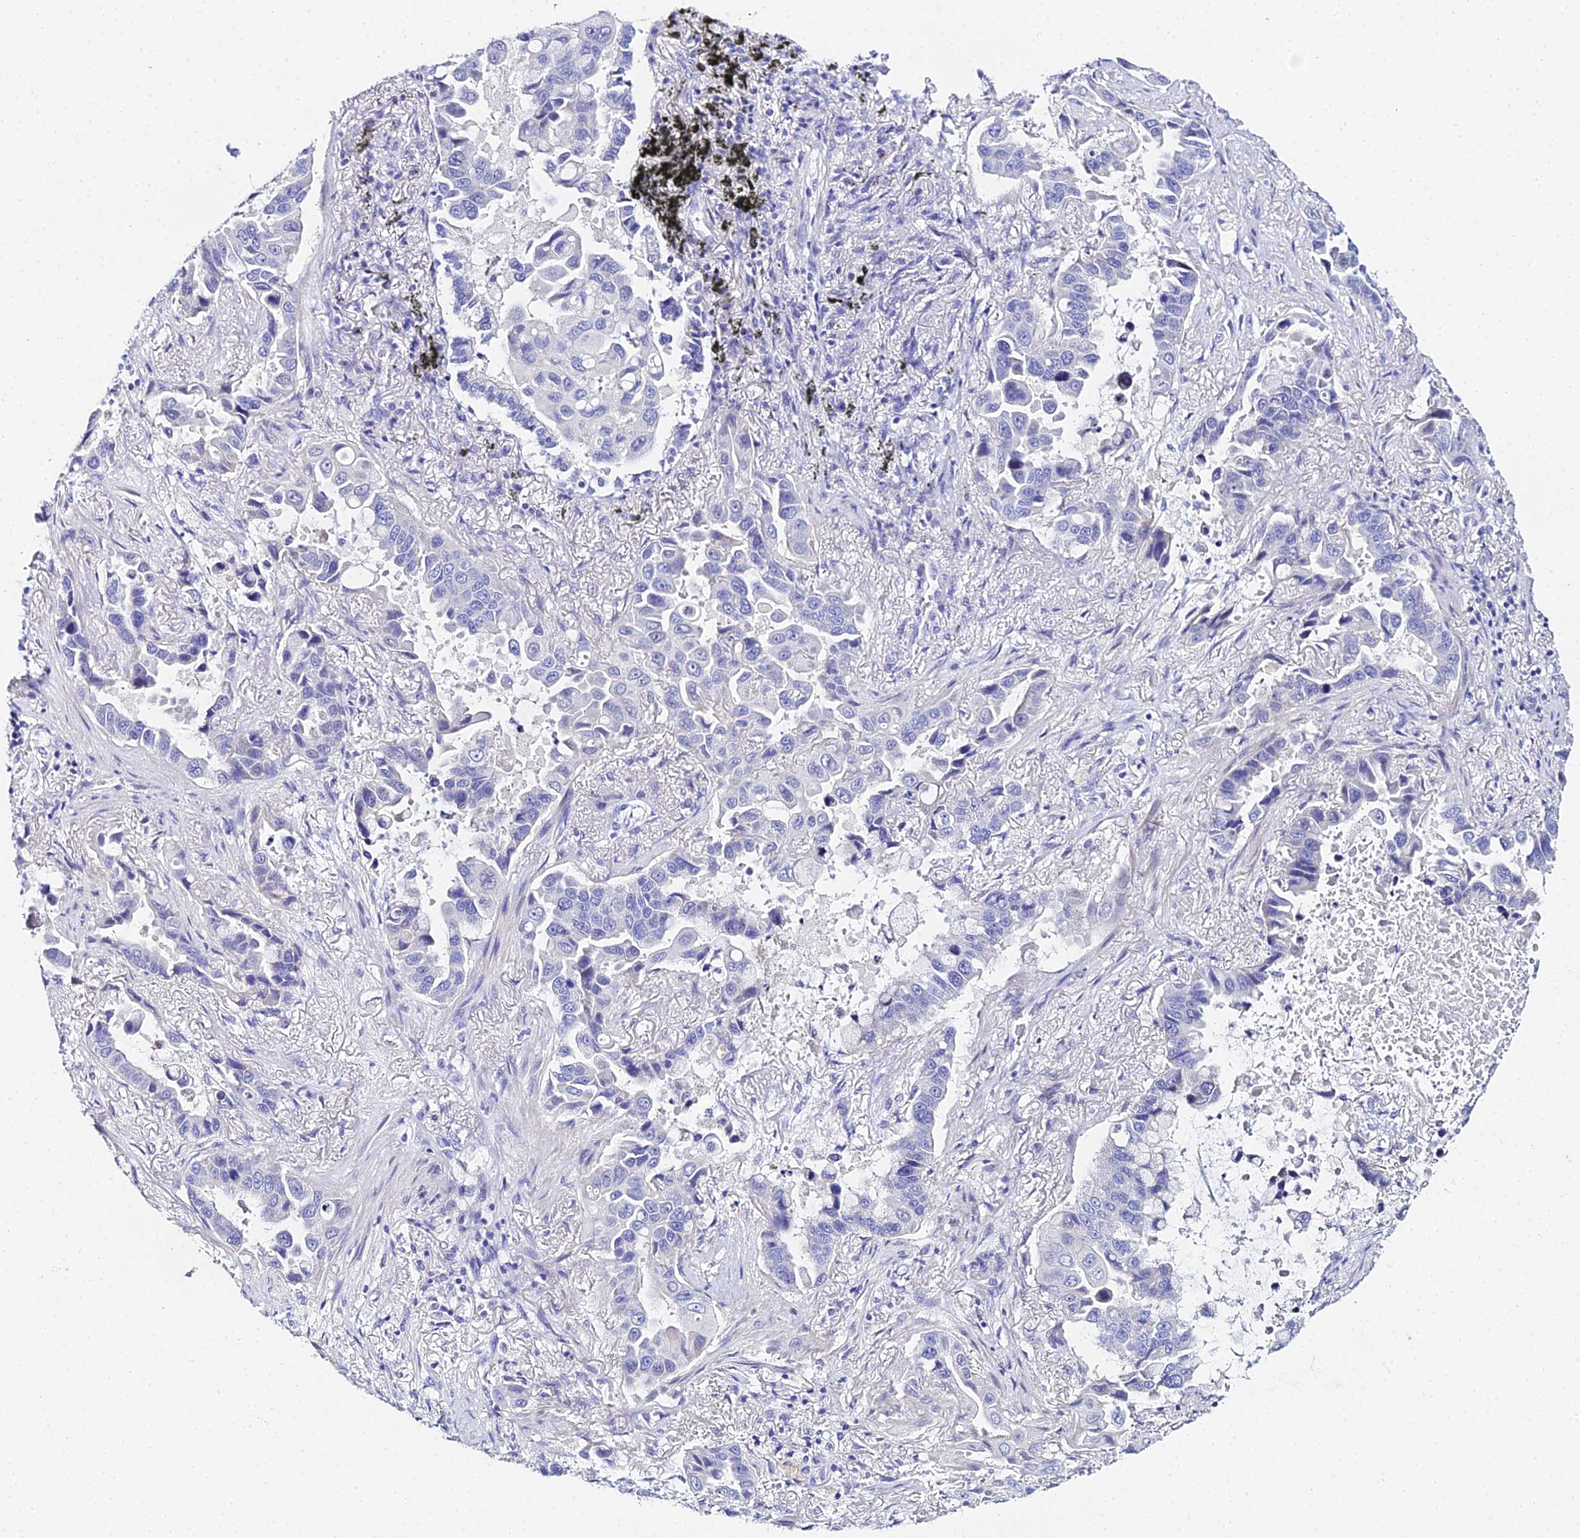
{"staining": {"intensity": "negative", "quantity": "none", "location": "none"}, "tissue": "lung cancer", "cell_type": "Tumor cells", "image_type": "cancer", "snomed": [{"axis": "morphology", "description": "Adenocarcinoma, NOS"}, {"axis": "topography", "description": "Lung"}], "caption": "Immunohistochemical staining of adenocarcinoma (lung) demonstrates no significant positivity in tumor cells.", "gene": "OCM", "patient": {"sex": "male", "age": 64}}